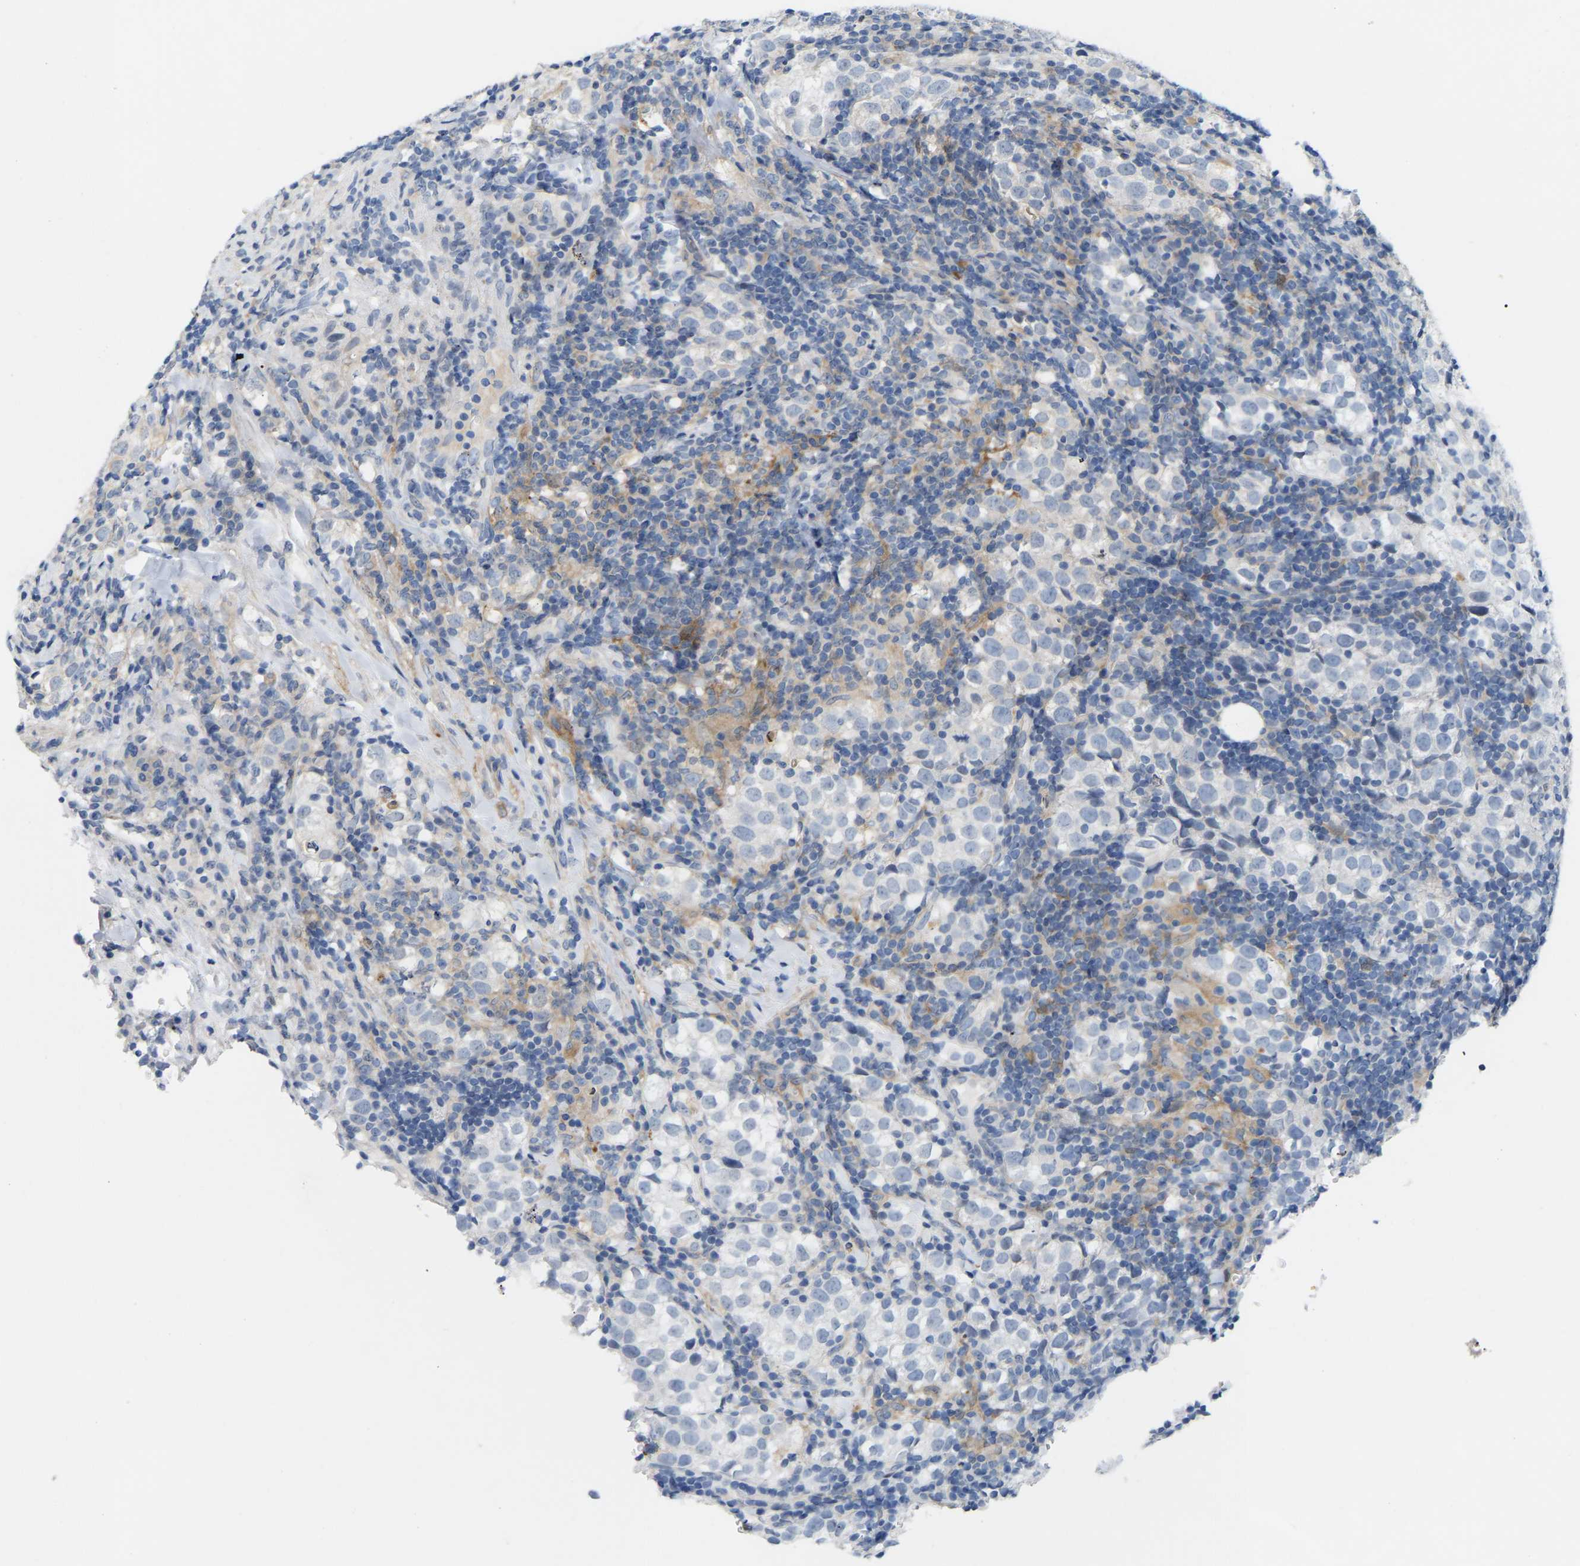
{"staining": {"intensity": "negative", "quantity": "none", "location": "none"}, "tissue": "testis cancer", "cell_type": "Tumor cells", "image_type": "cancer", "snomed": [{"axis": "morphology", "description": "Seminoma, NOS"}, {"axis": "morphology", "description": "Carcinoma, Embryonal, NOS"}, {"axis": "topography", "description": "Testis"}], "caption": "Tumor cells show no significant protein positivity in testis cancer (embryonal carcinoma). (DAB (3,3'-diaminobenzidine) IHC with hematoxylin counter stain).", "gene": "ABTB2", "patient": {"sex": "male", "age": 36}}